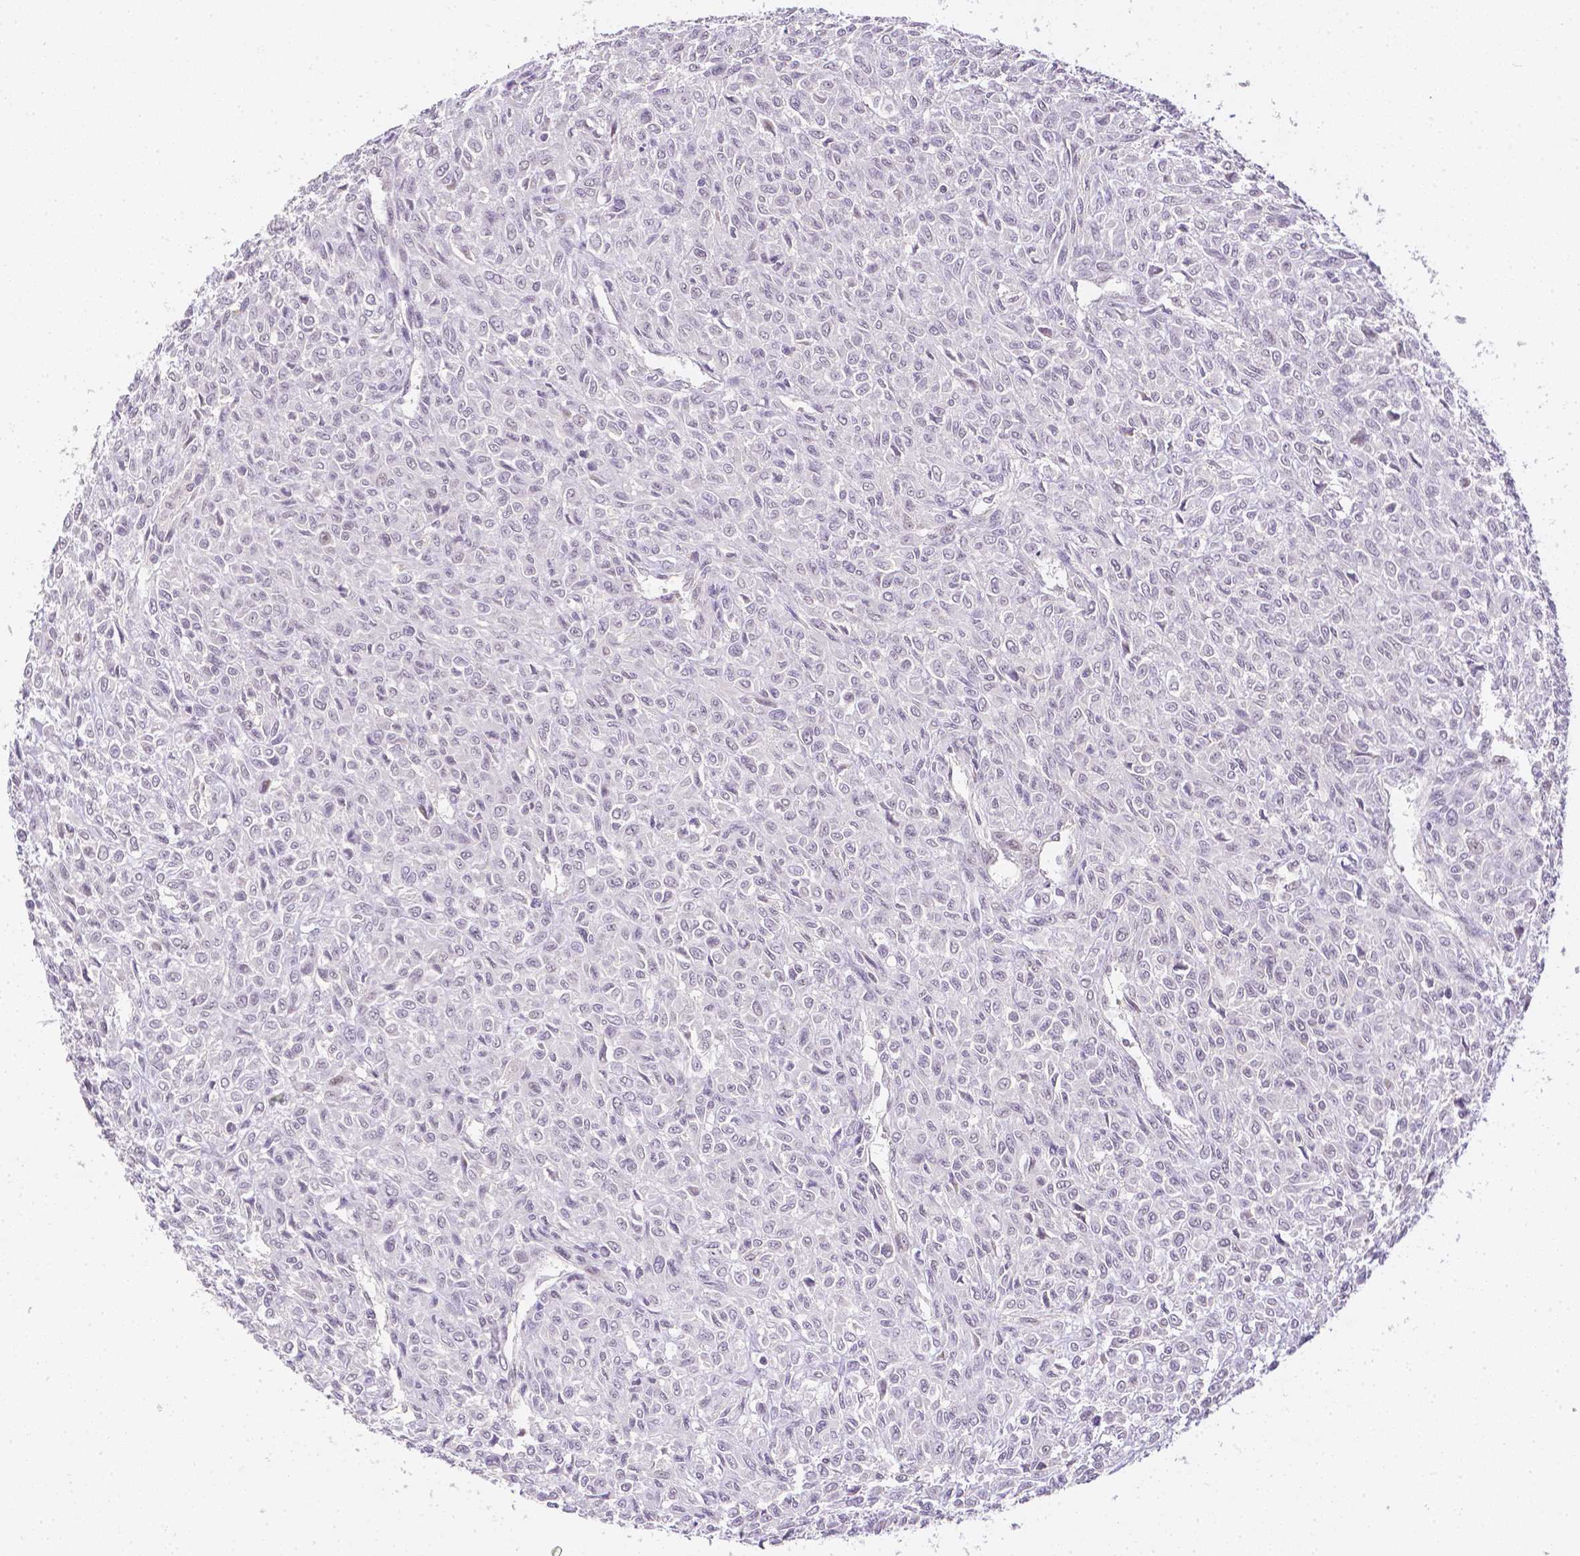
{"staining": {"intensity": "negative", "quantity": "none", "location": "none"}, "tissue": "renal cancer", "cell_type": "Tumor cells", "image_type": "cancer", "snomed": [{"axis": "morphology", "description": "Adenocarcinoma, NOS"}, {"axis": "topography", "description": "Kidney"}], "caption": "A high-resolution image shows immunohistochemistry staining of renal cancer (adenocarcinoma), which demonstrates no significant positivity in tumor cells. (Brightfield microscopy of DAB (3,3'-diaminobenzidine) IHC at high magnification).", "gene": "ZNF280B", "patient": {"sex": "male", "age": 58}}